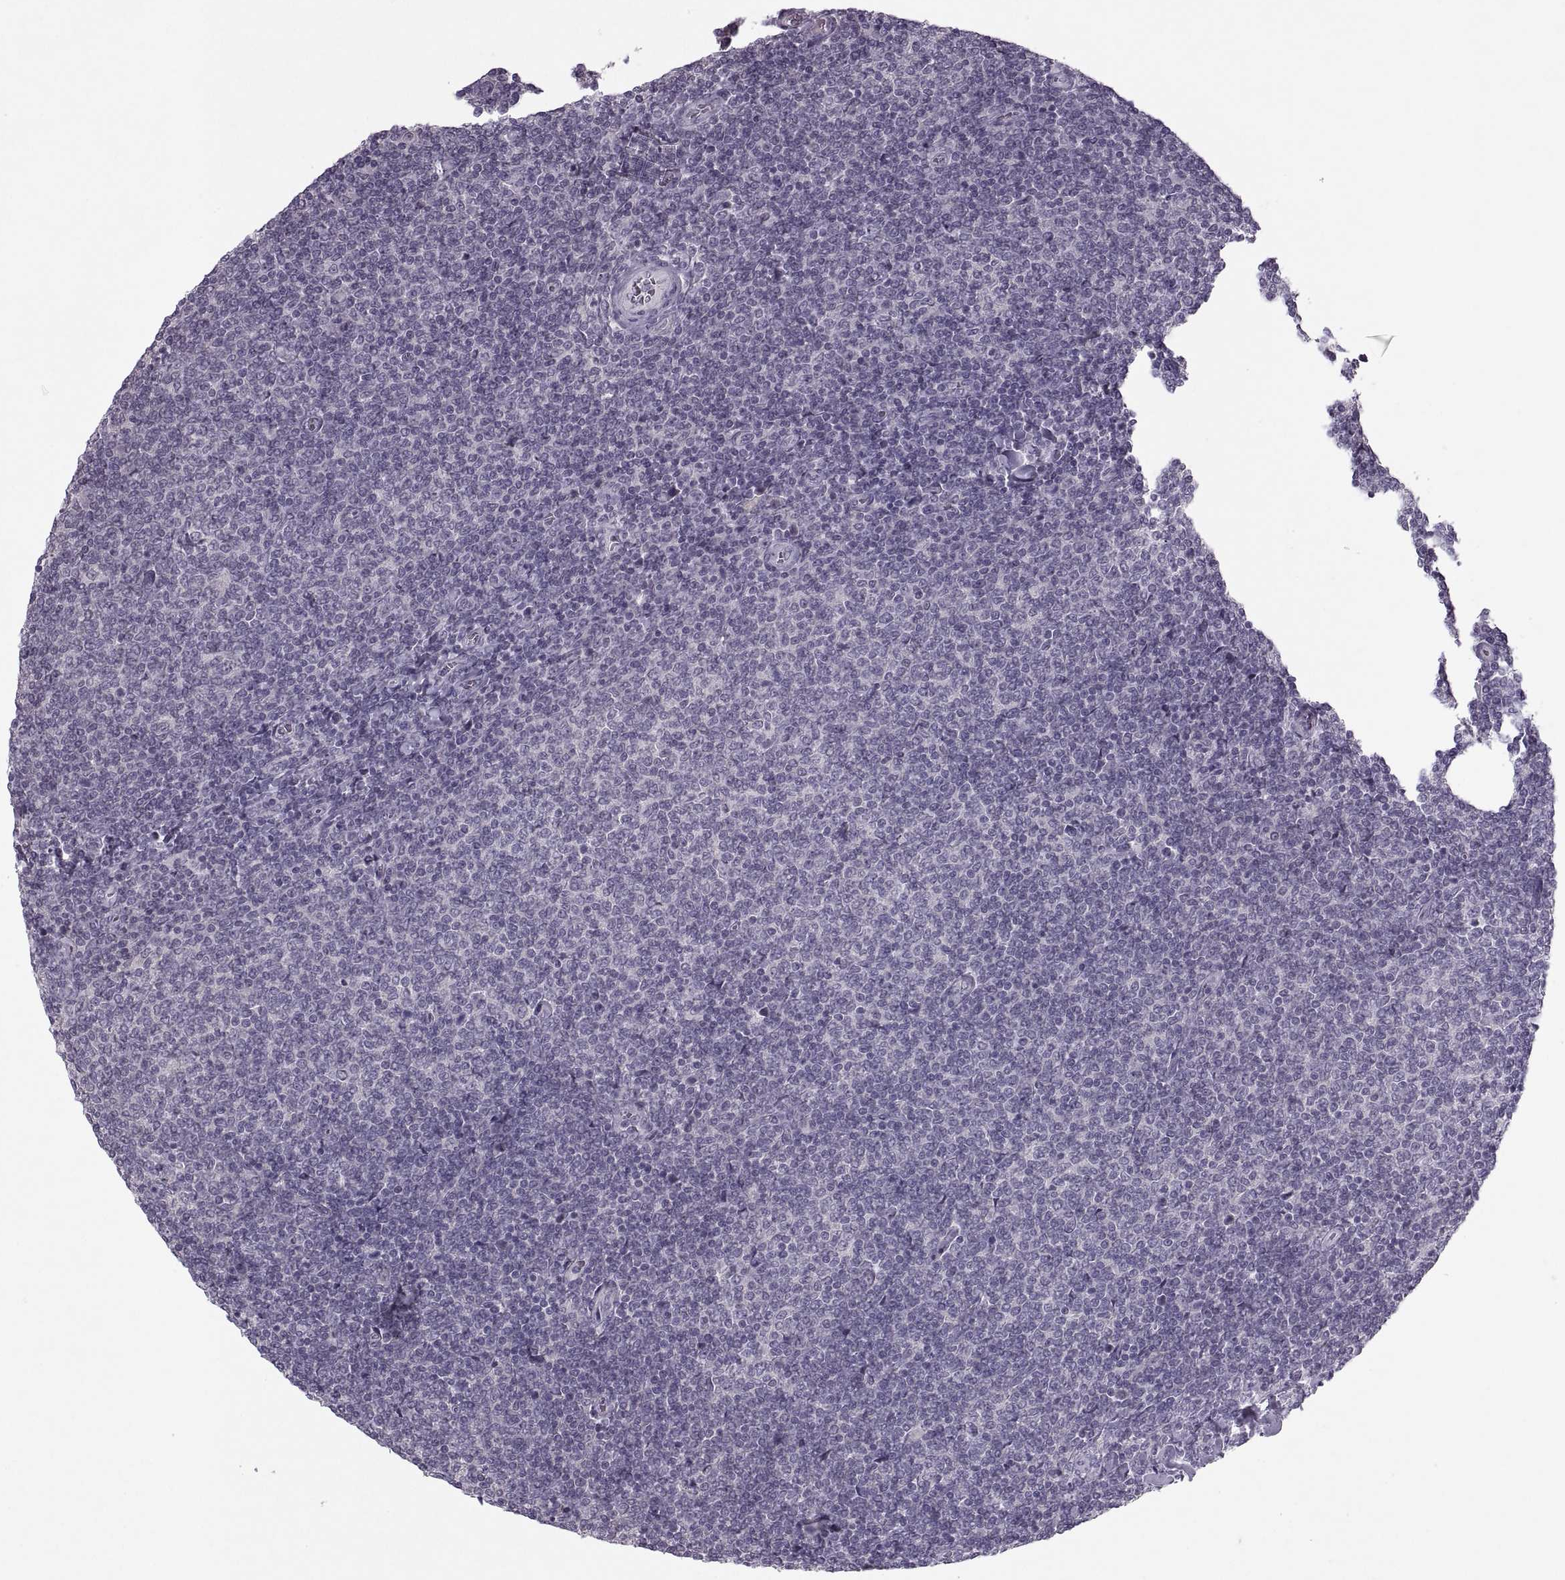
{"staining": {"intensity": "negative", "quantity": "none", "location": "none"}, "tissue": "lymphoma", "cell_type": "Tumor cells", "image_type": "cancer", "snomed": [{"axis": "morphology", "description": "Malignant lymphoma, non-Hodgkin's type, Low grade"}, {"axis": "topography", "description": "Lymph node"}], "caption": "DAB immunohistochemical staining of malignant lymphoma, non-Hodgkin's type (low-grade) demonstrates no significant staining in tumor cells.", "gene": "MGAT4D", "patient": {"sex": "male", "age": 52}}